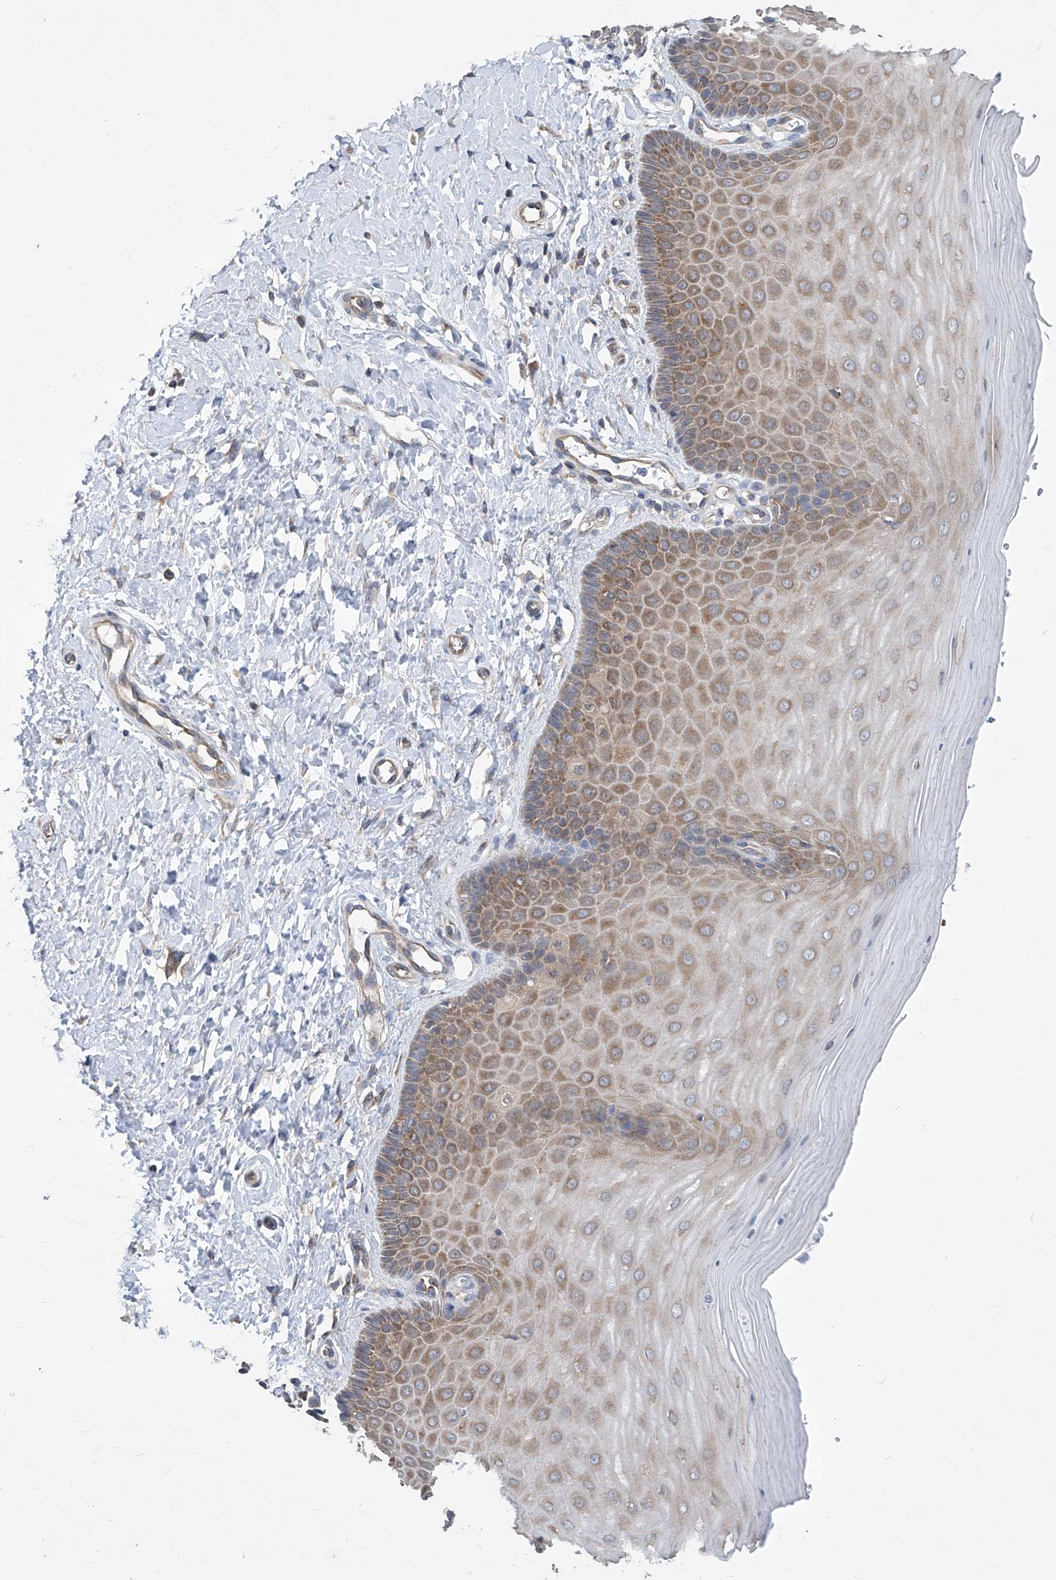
{"staining": {"intensity": "moderate", "quantity": "<25%", "location": "cytoplasmic/membranous"}, "tissue": "cervix", "cell_type": "Glandular cells", "image_type": "normal", "snomed": [{"axis": "morphology", "description": "Normal tissue, NOS"}, {"axis": "topography", "description": "Cervix"}], "caption": "IHC photomicrograph of normal cervix: cervix stained using IHC exhibits low levels of moderate protein expression localized specifically in the cytoplasmic/membranous of glandular cells, appearing as a cytoplasmic/membranous brown color.", "gene": "EIF3M", "patient": {"sex": "female", "age": 55}}